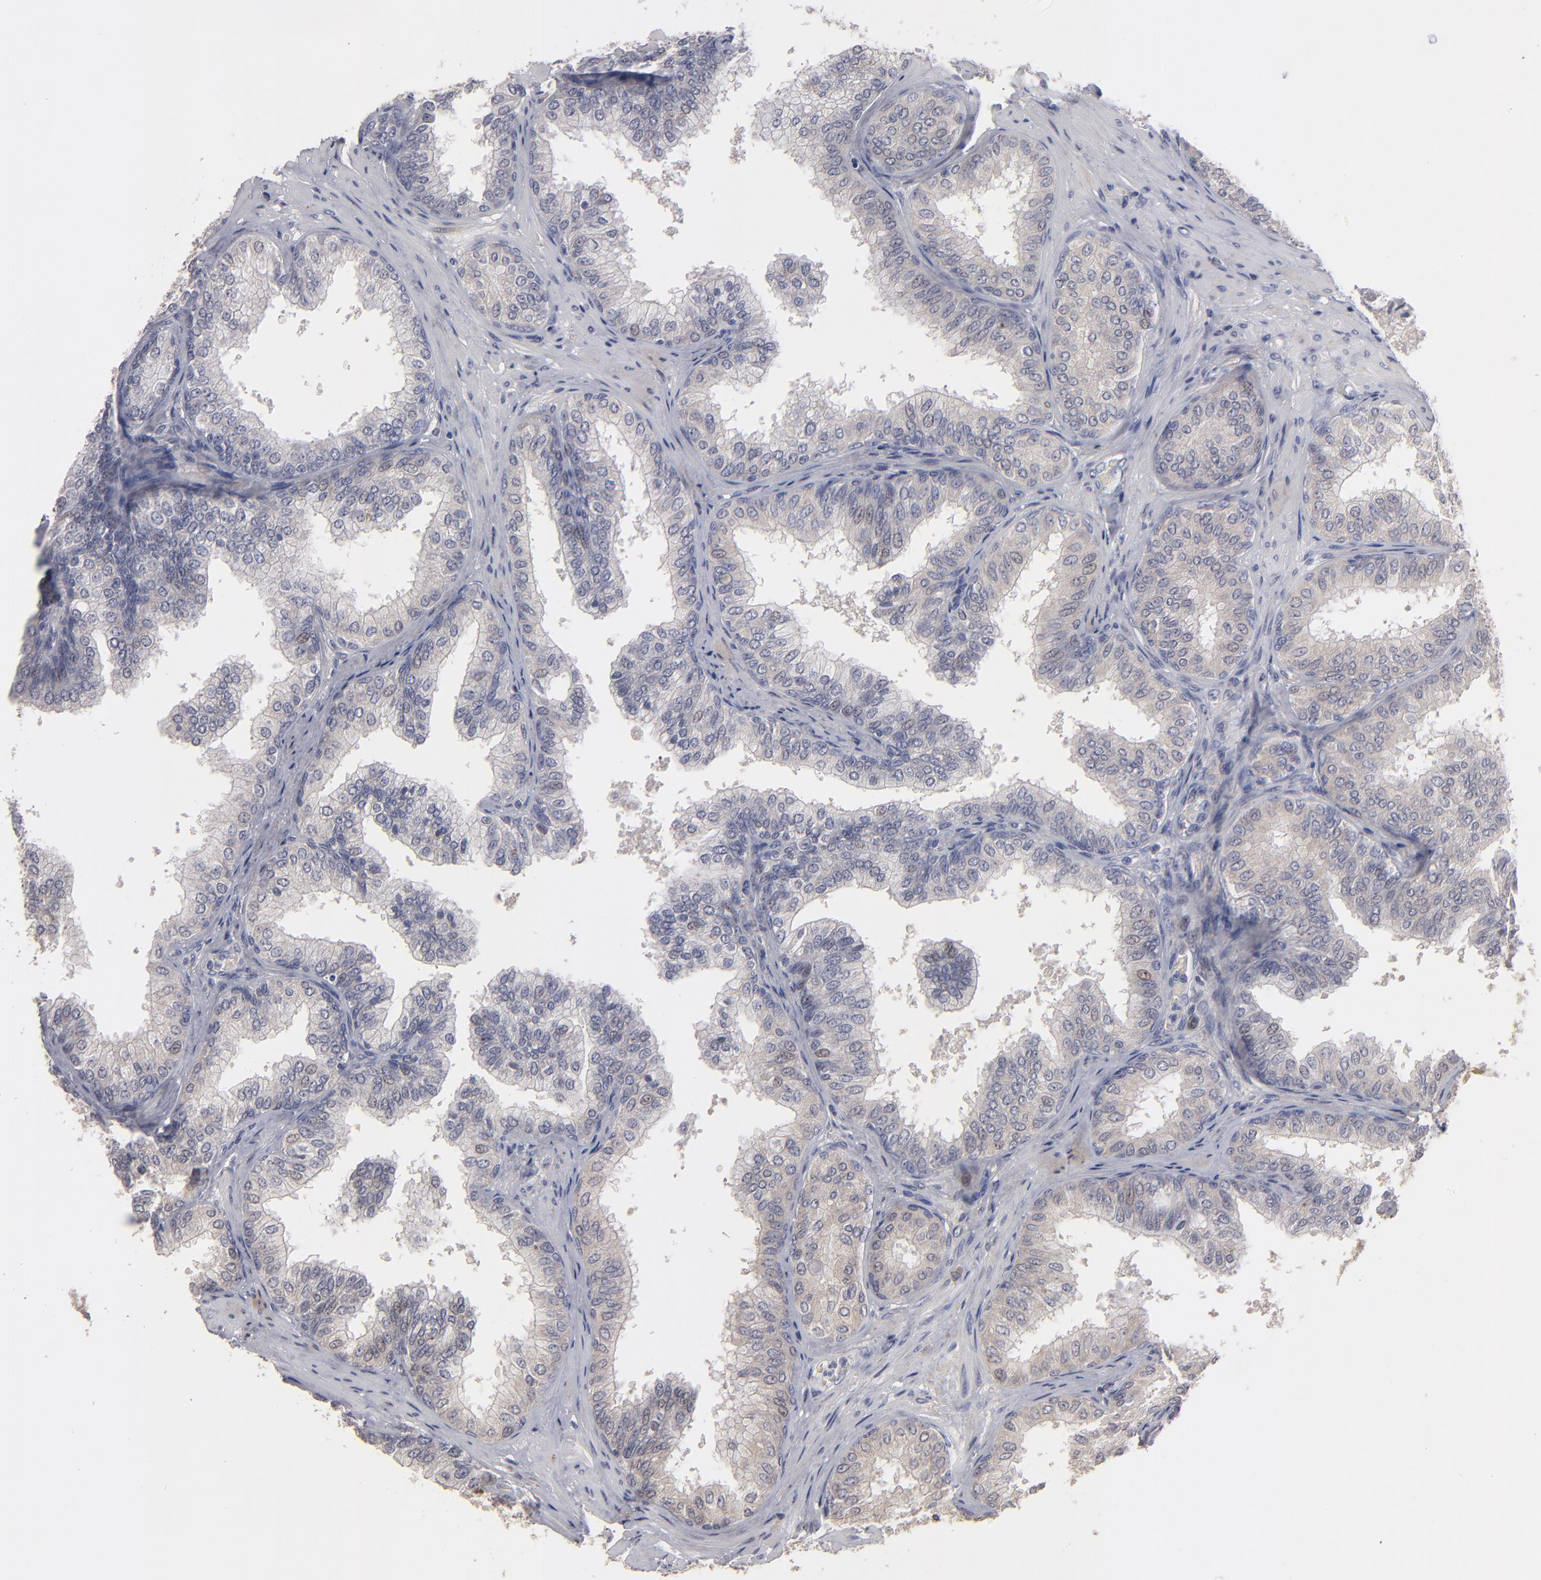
{"staining": {"intensity": "weak", "quantity": "<25%", "location": "cytoplasmic/membranous"}, "tissue": "prostate", "cell_type": "Glandular cells", "image_type": "normal", "snomed": [{"axis": "morphology", "description": "Normal tissue, NOS"}, {"axis": "topography", "description": "Prostate"}], "caption": "IHC histopathology image of unremarkable human prostate stained for a protein (brown), which displays no positivity in glandular cells.", "gene": "GPM6B", "patient": {"sex": "male", "age": 60}}